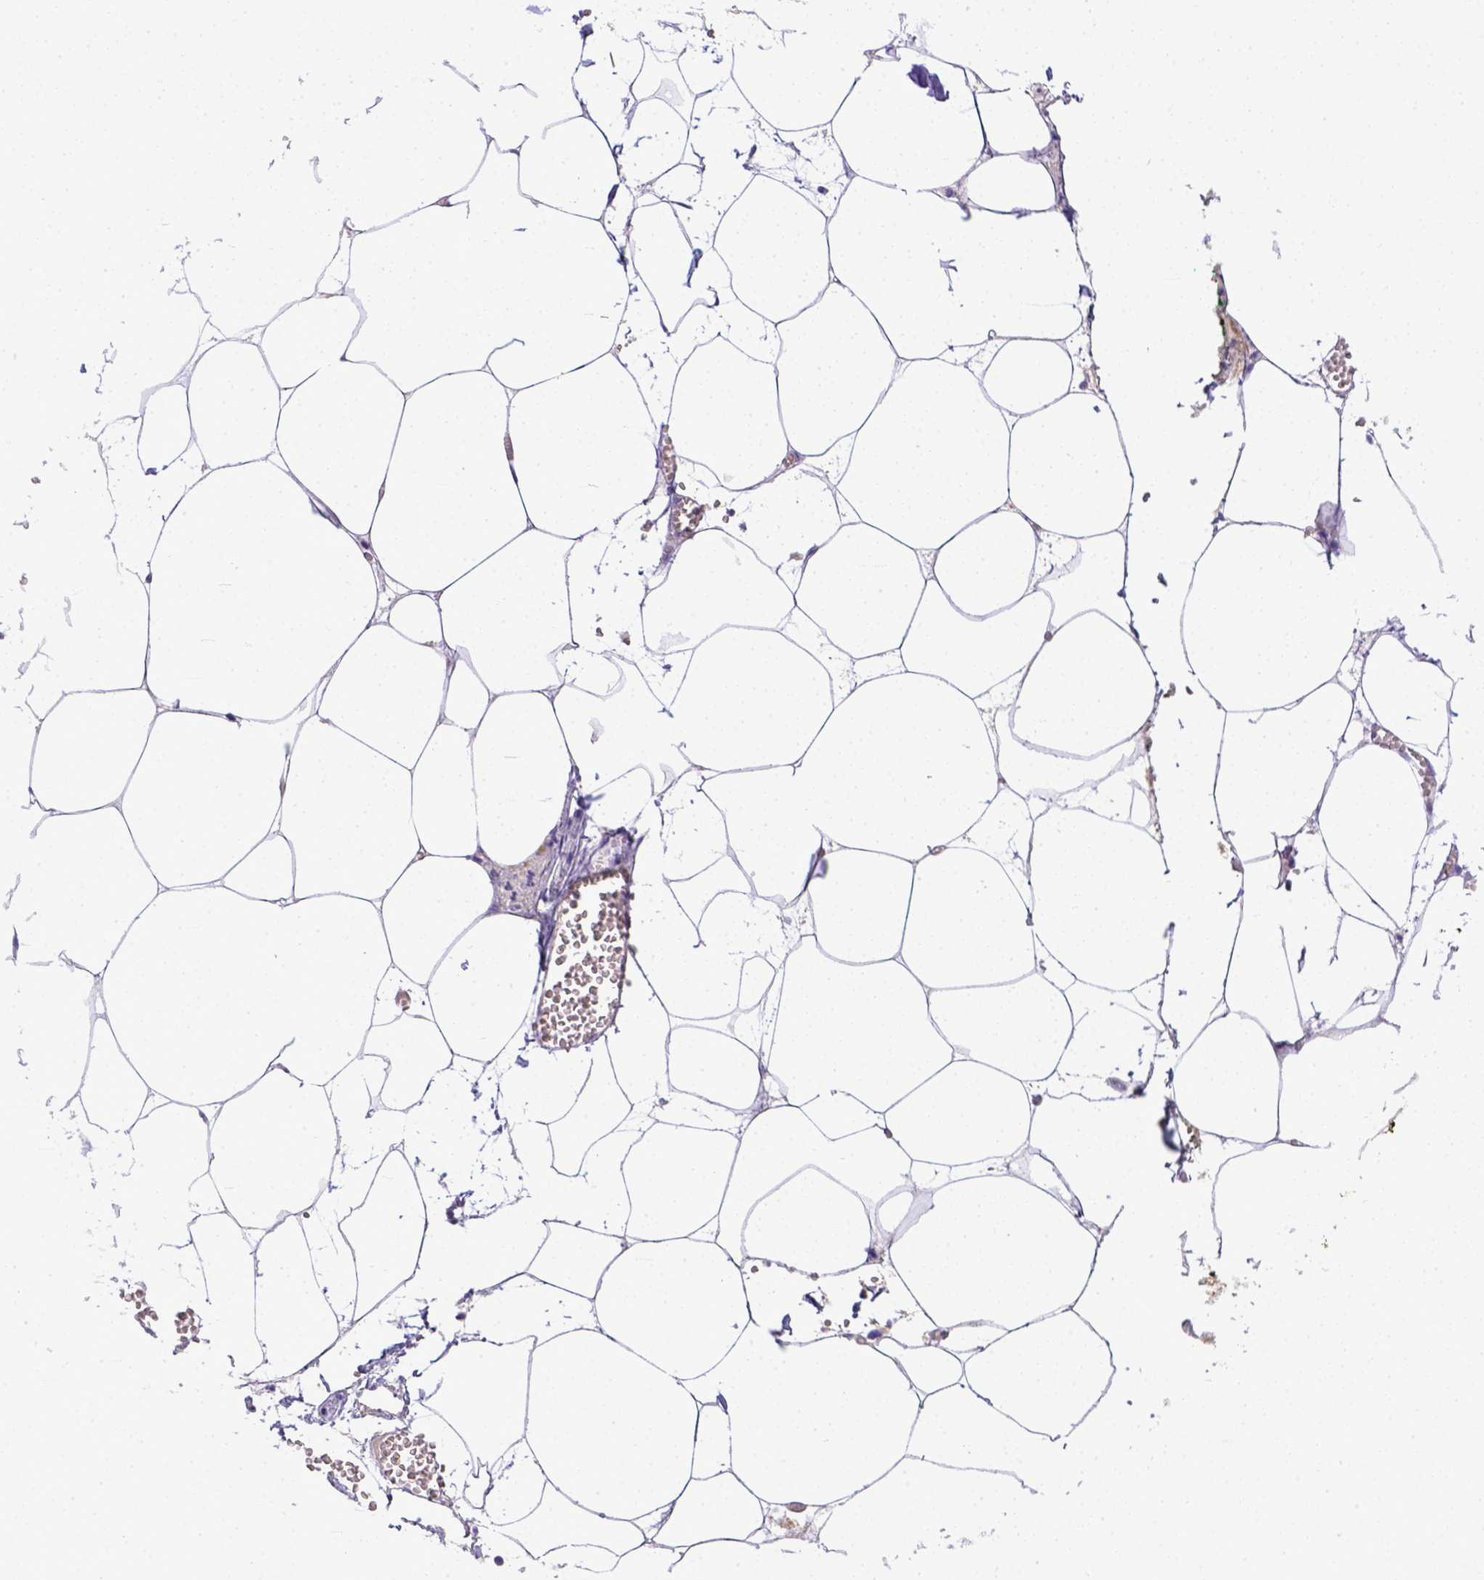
{"staining": {"intensity": "negative", "quantity": "none", "location": "none"}, "tissue": "adipose tissue", "cell_type": "Adipocytes", "image_type": "normal", "snomed": [{"axis": "morphology", "description": "Normal tissue, NOS"}, {"axis": "topography", "description": "Adipose tissue"}, {"axis": "topography", "description": "Pancreas"}, {"axis": "topography", "description": "Peripheral nerve tissue"}], "caption": "DAB (3,3'-diaminobenzidine) immunohistochemical staining of normal human adipose tissue demonstrates no significant positivity in adipocytes. Nuclei are stained in blue.", "gene": "BTN1A1", "patient": {"sex": "female", "age": 58}}